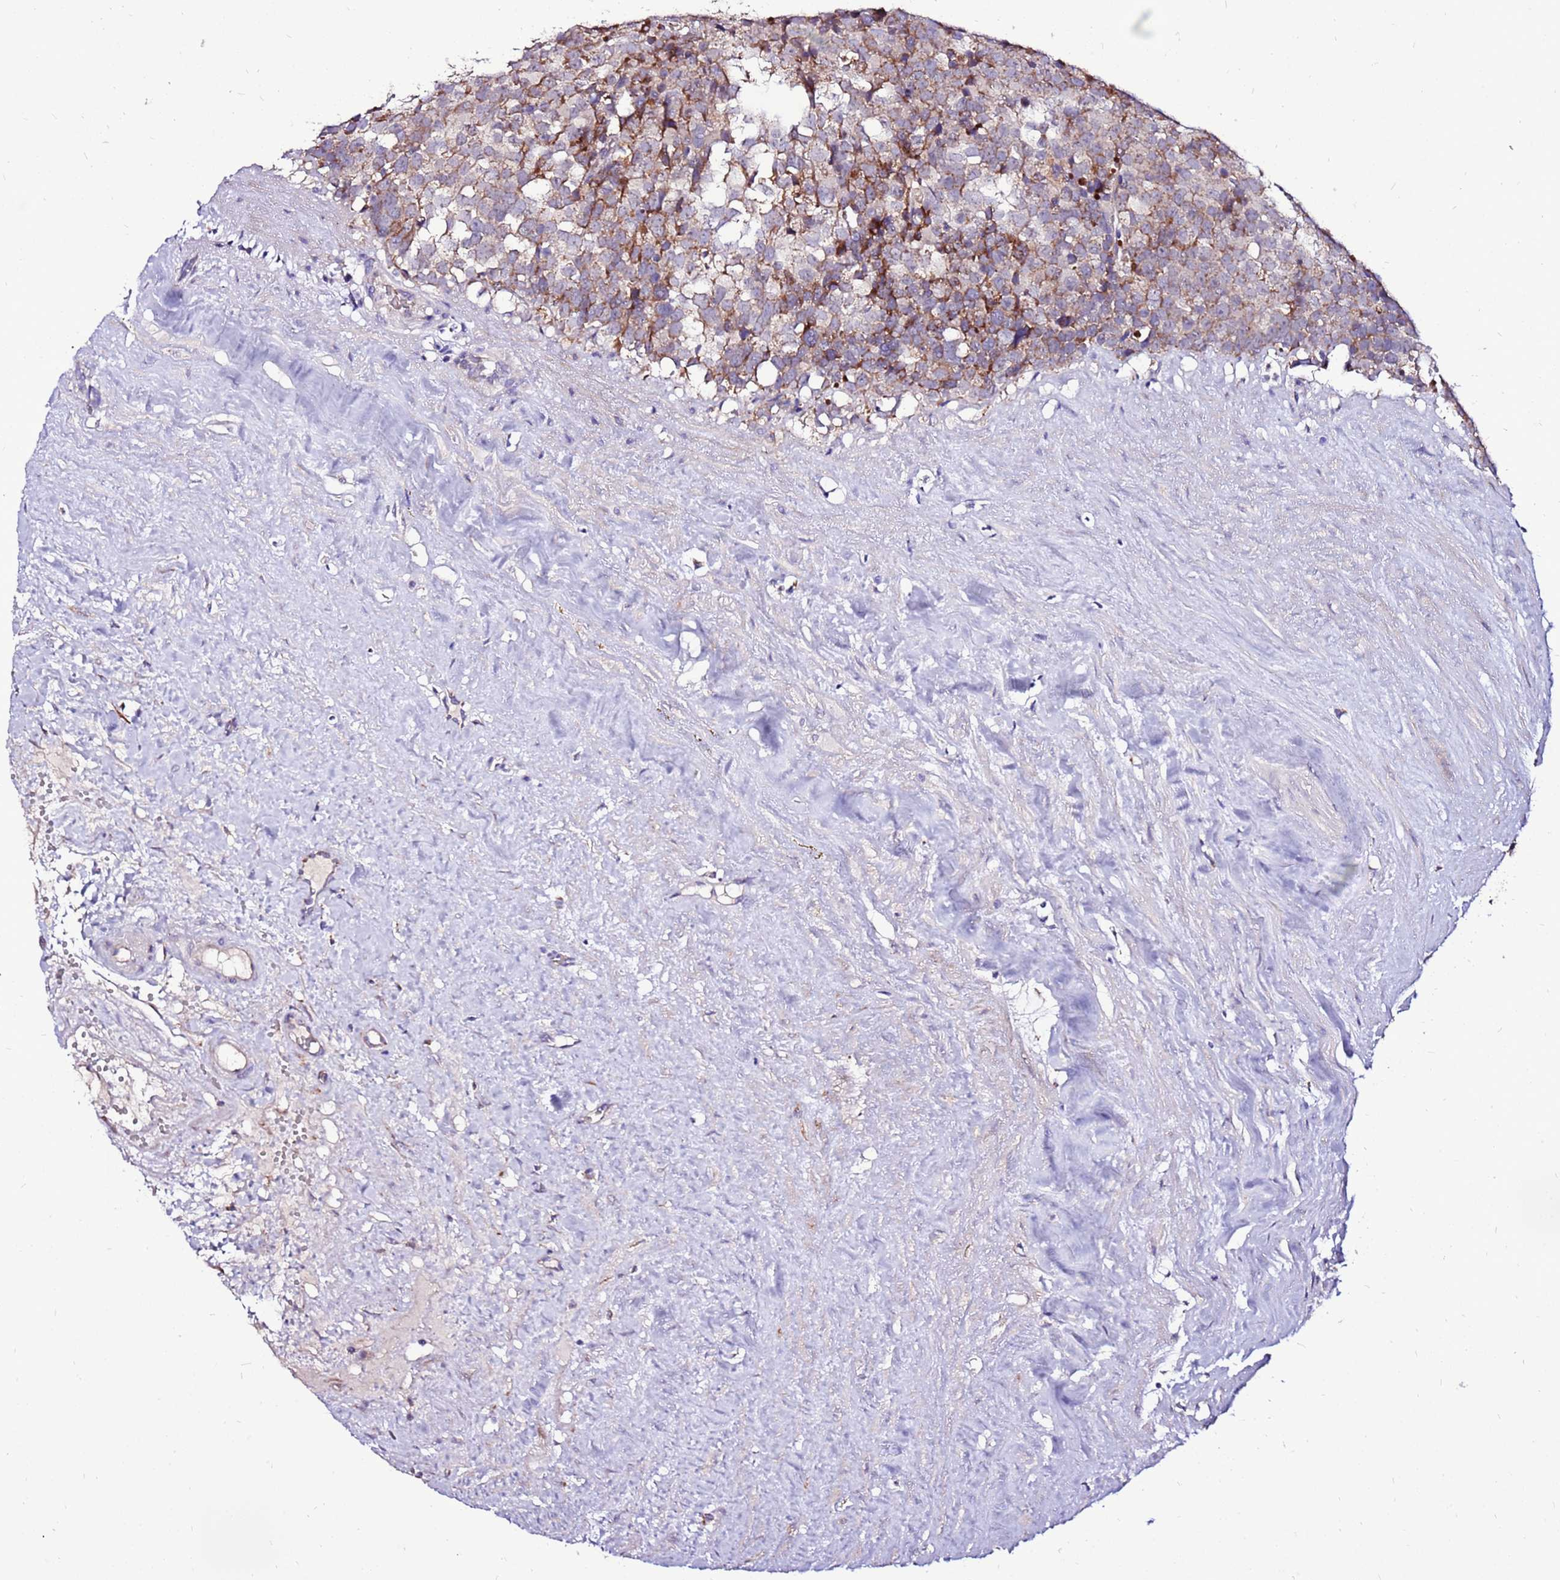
{"staining": {"intensity": "moderate", "quantity": "25%-75%", "location": "cytoplasmic/membranous"}, "tissue": "testis cancer", "cell_type": "Tumor cells", "image_type": "cancer", "snomed": [{"axis": "morphology", "description": "Seminoma, NOS"}, {"axis": "topography", "description": "Testis"}], "caption": "Tumor cells display medium levels of moderate cytoplasmic/membranous staining in approximately 25%-75% of cells in human seminoma (testis). The protein is shown in brown color, while the nuclei are stained blue.", "gene": "SPSB3", "patient": {"sex": "male", "age": 71}}